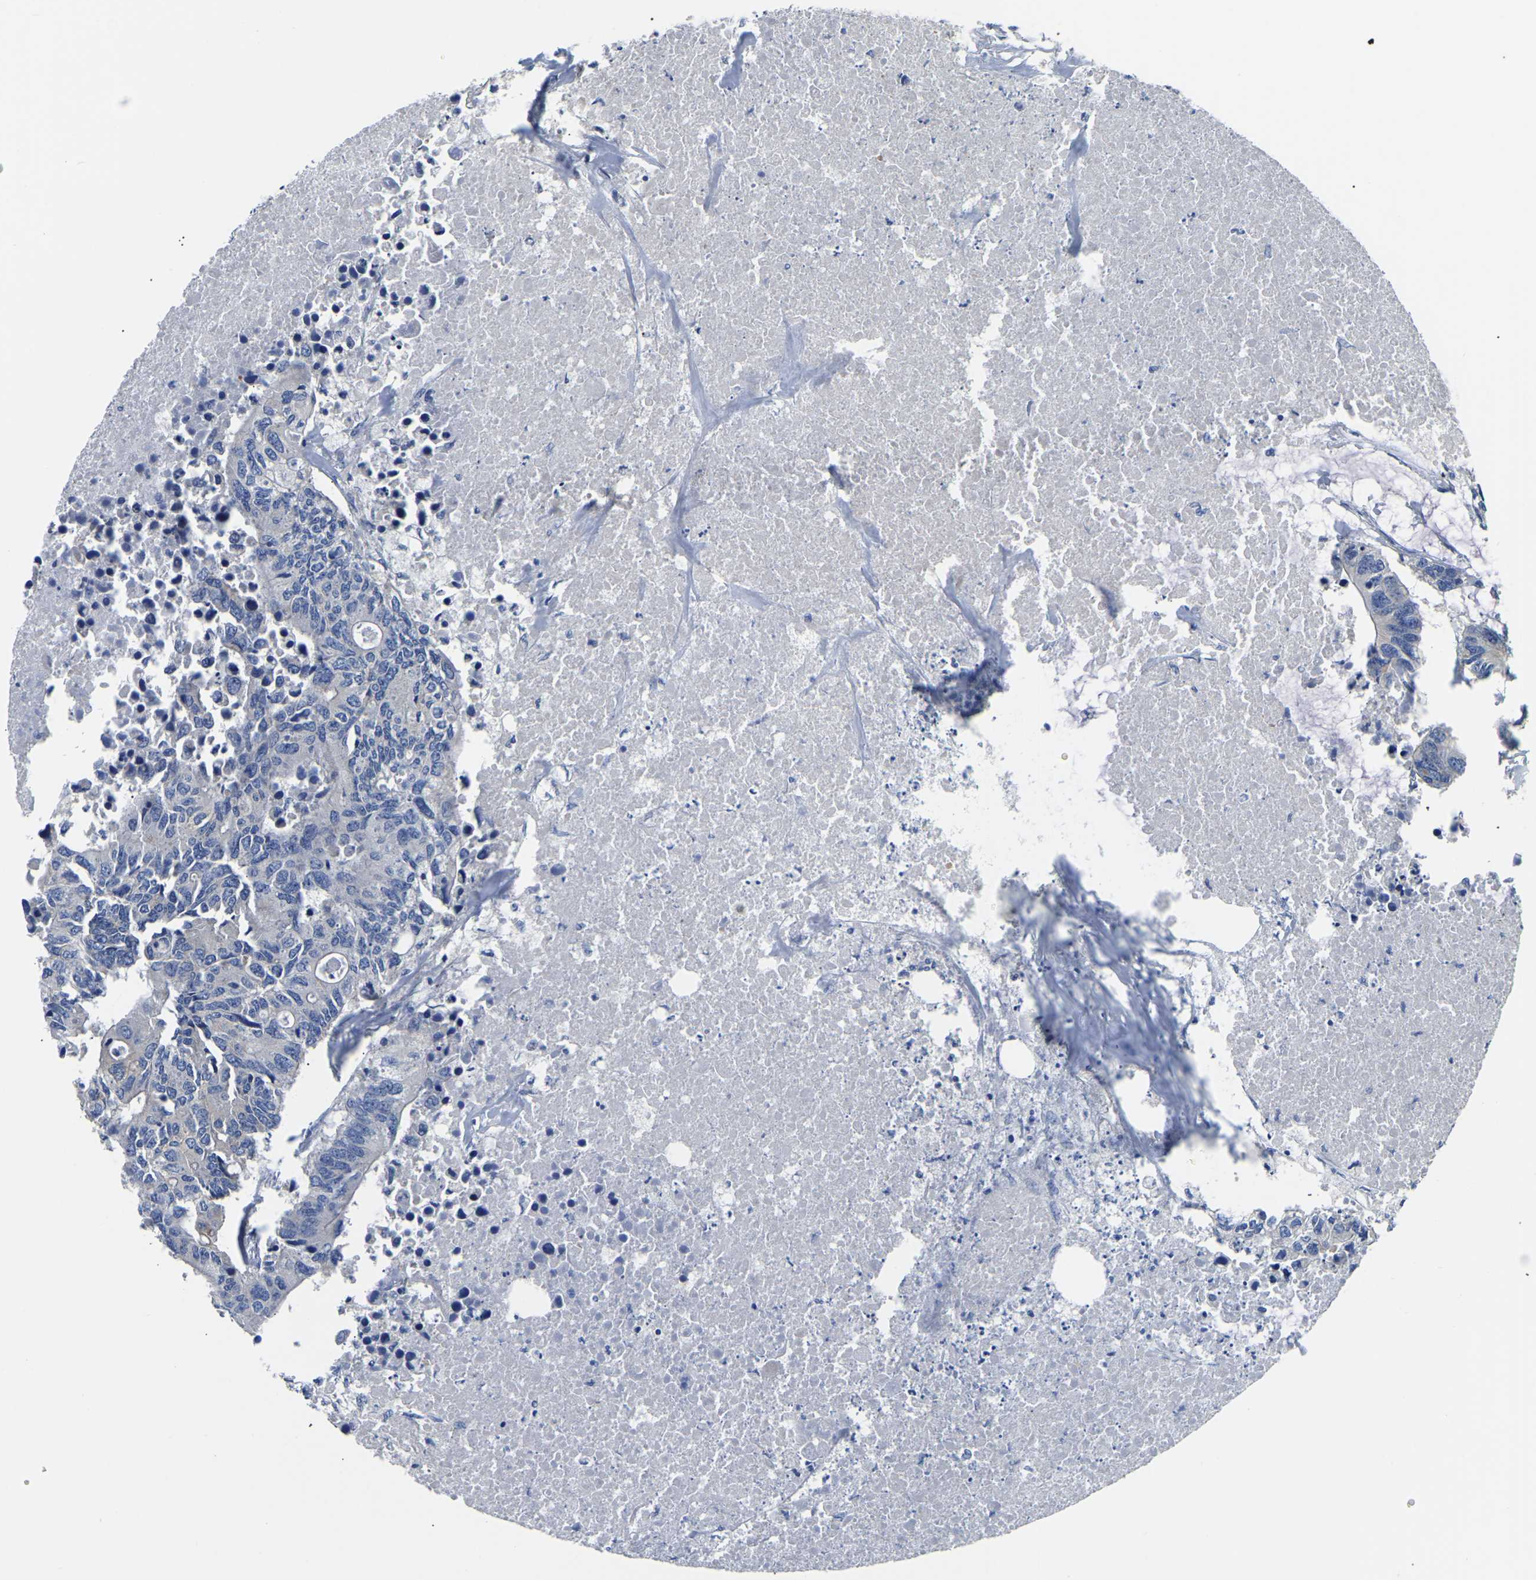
{"staining": {"intensity": "negative", "quantity": "none", "location": "none"}, "tissue": "colorectal cancer", "cell_type": "Tumor cells", "image_type": "cancer", "snomed": [{"axis": "morphology", "description": "Adenocarcinoma, NOS"}, {"axis": "topography", "description": "Colon"}], "caption": "Immunohistochemical staining of human colorectal adenocarcinoma displays no significant expression in tumor cells. (IHC, brightfield microscopy, high magnification).", "gene": "CSDE1", "patient": {"sex": "male", "age": 71}}